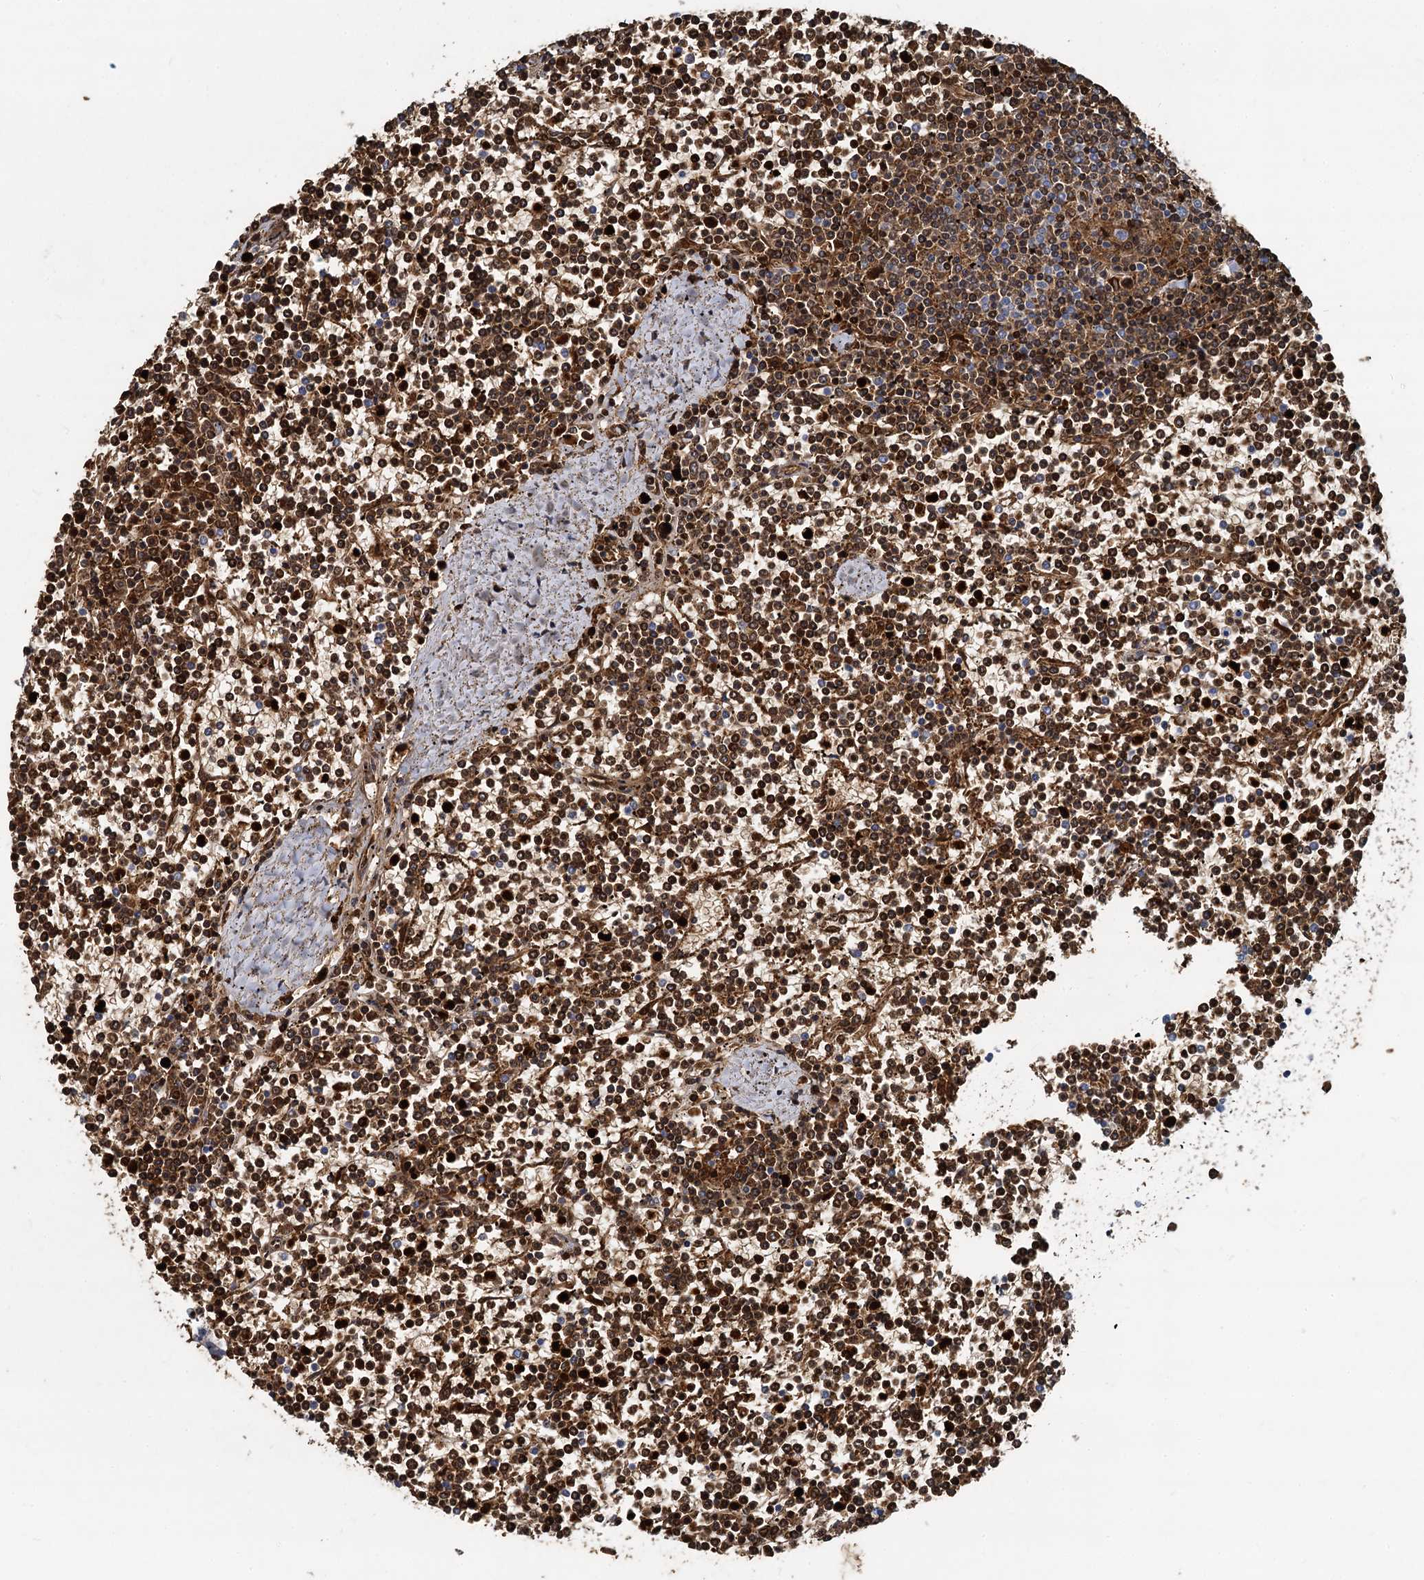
{"staining": {"intensity": "moderate", "quantity": ">75%", "location": "cytoplasmic/membranous,nuclear"}, "tissue": "lymphoma", "cell_type": "Tumor cells", "image_type": "cancer", "snomed": [{"axis": "morphology", "description": "Malignant lymphoma, non-Hodgkin's type, Low grade"}, {"axis": "topography", "description": "Spleen"}], "caption": "Moderate cytoplasmic/membranous and nuclear protein expression is seen in about >75% of tumor cells in low-grade malignant lymphoma, non-Hodgkin's type. Using DAB (3,3'-diaminobenzidine) (brown) and hematoxylin (blue) stains, captured at high magnification using brightfield microscopy.", "gene": "TCTN2", "patient": {"sex": "female", "age": 19}}